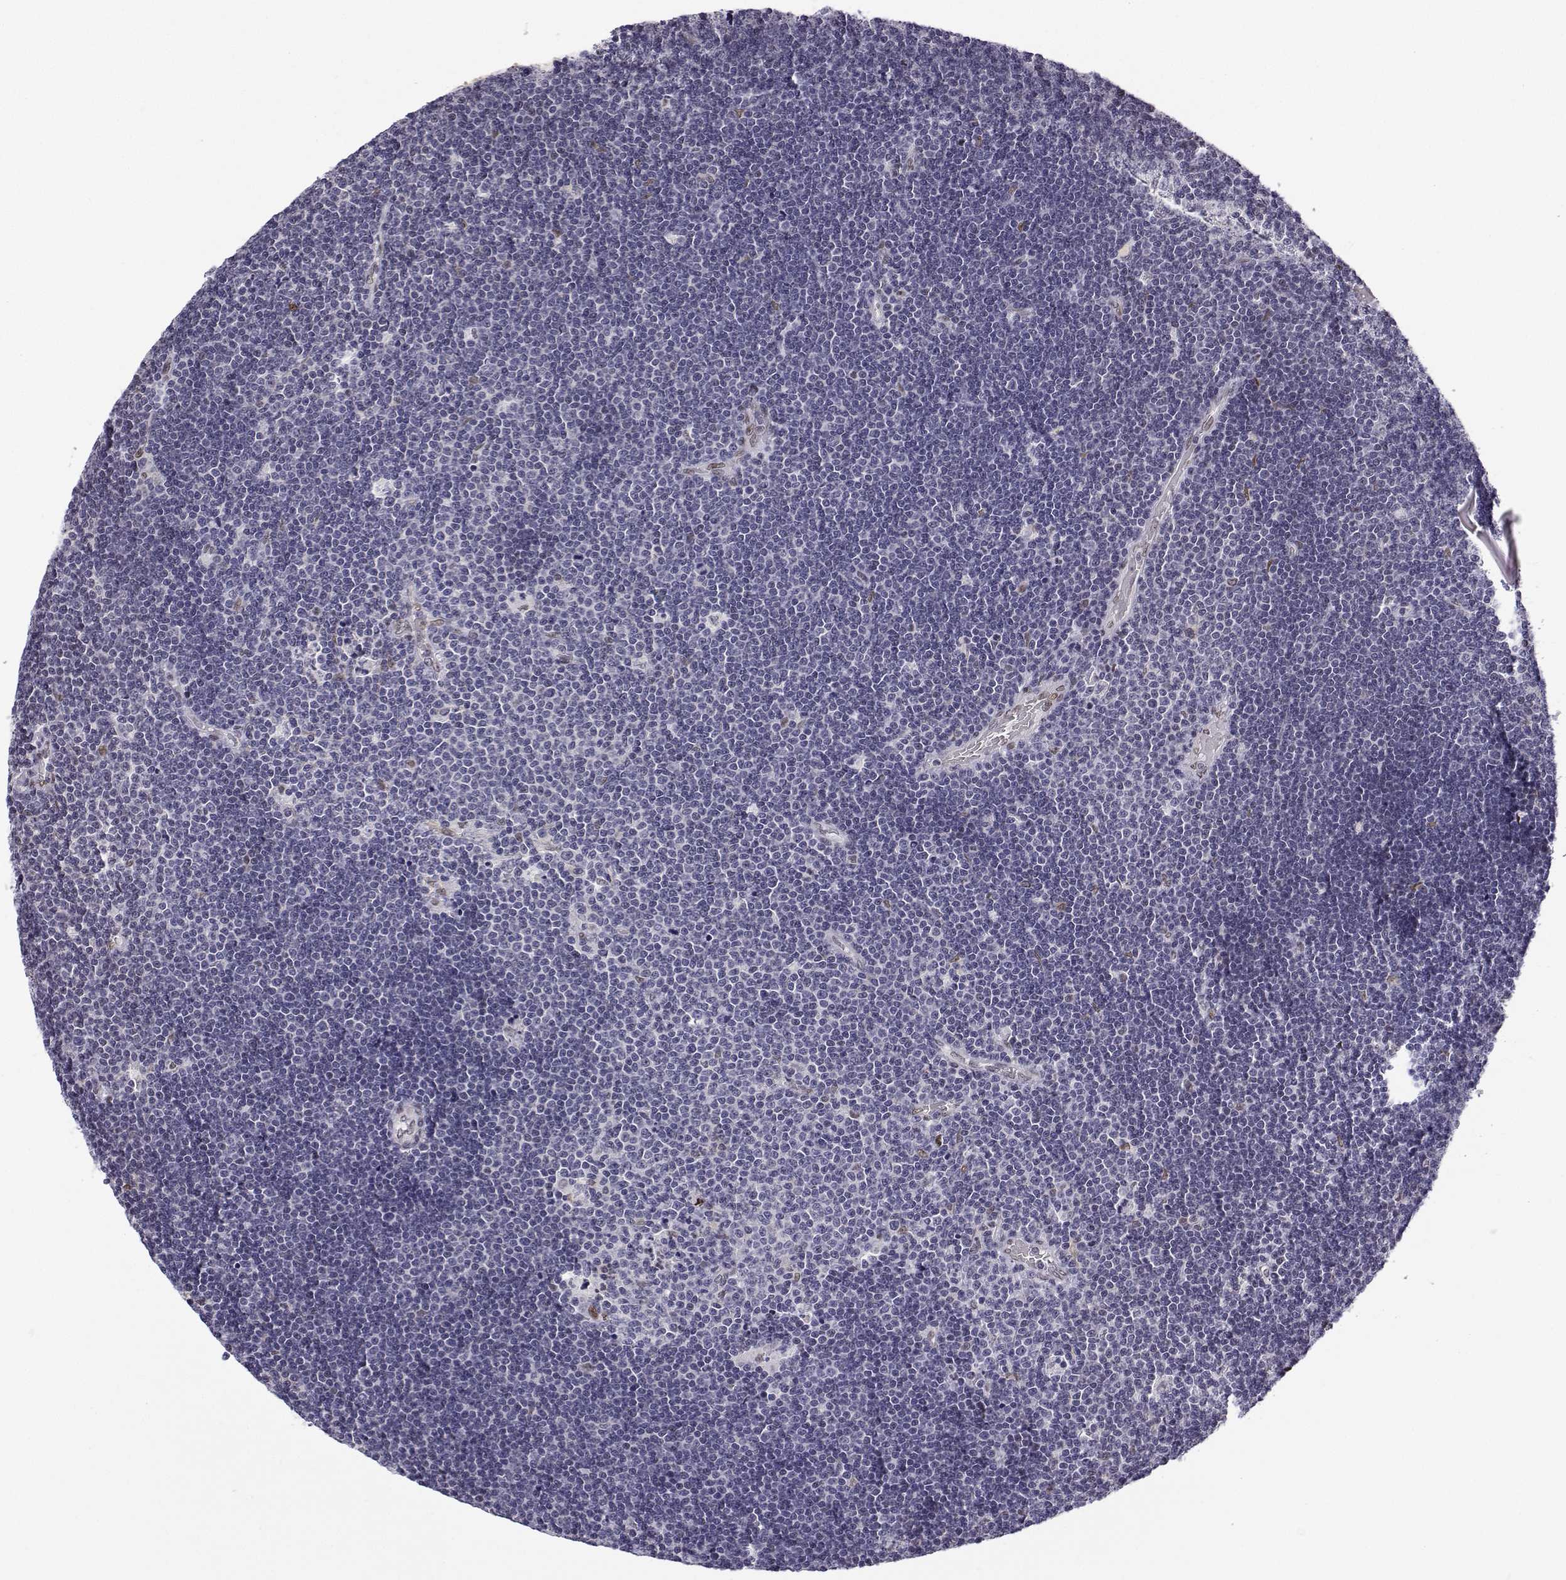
{"staining": {"intensity": "negative", "quantity": "none", "location": "none"}, "tissue": "lymphoma", "cell_type": "Tumor cells", "image_type": "cancer", "snomed": [{"axis": "morphology", "description": "Malignant lymphoma, non-Hodgkin's type, Low grade"}, {"axis": "topography", "description": "Brain"}], "caption": "A micrograph of low-grade malignant lymphoma, non-Hodgkin's type stained for a protein displays no brown staining in tumor cells.", "gene": "PHGDH", "patient": {"sex": "female", "age": 66}}